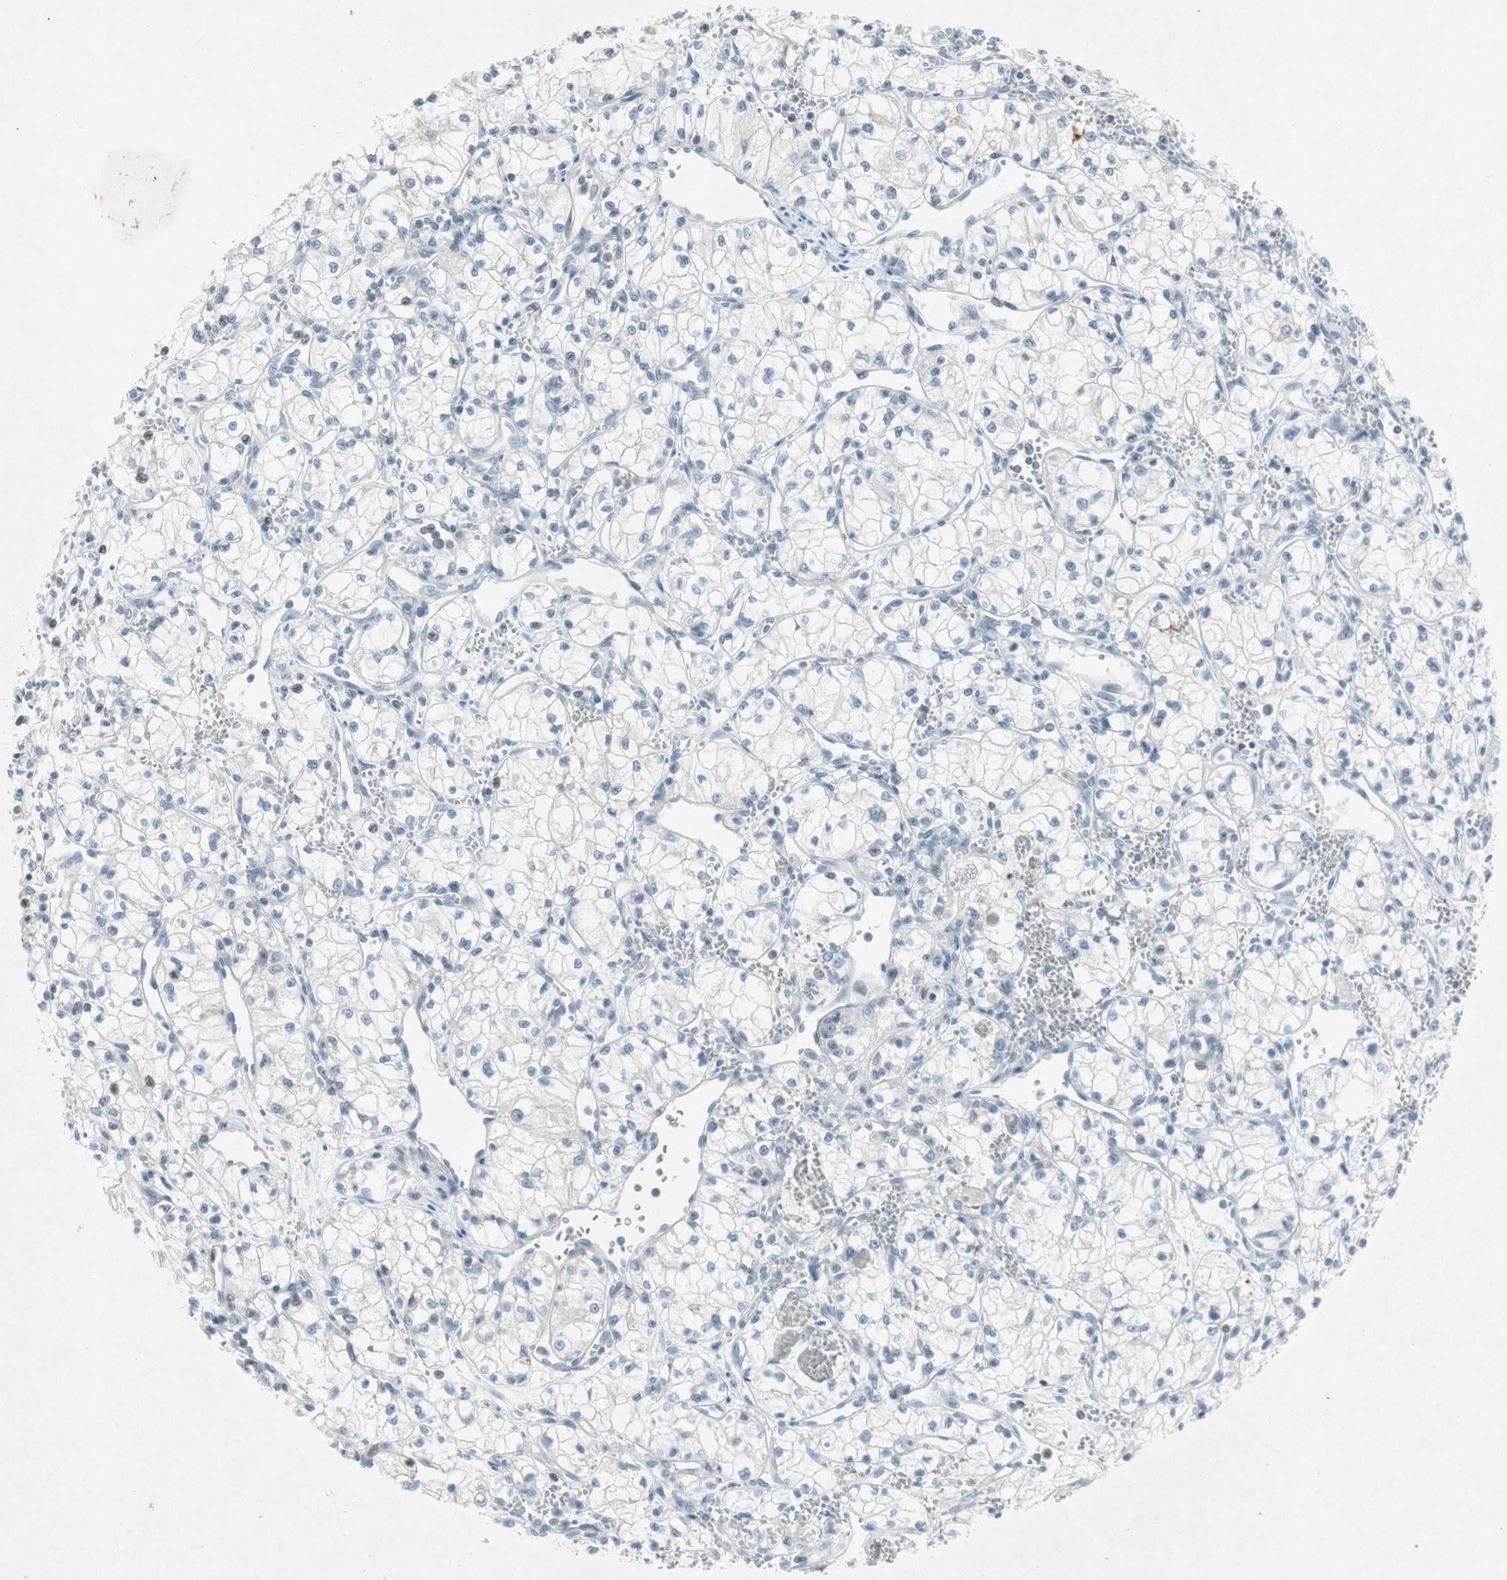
{"staining": {"intensity": "strong", "quantity": "<25%", "location": "cytoplasmic/membranous"}, "tissue": "renal cancer", "cell_type": "Tumor cells", "image_type": "cancer", "snomed": [{"axis": "morphology", "description": "Normal tissue, NOS"}, {"axis": "morphology", "description": "Adenocarcinoma, NOS"}, {"axis": "topography", "description": "Kidney"}], "caption": "High-magnification brightfield microscopy of renal cancer stained with DAB (3,3'-diaminobenzidine) (brown) and counterstained with hematoxylin (blue). tumor cells exhibit strong cytoplasmic/membranous positivity is seen in approximately<25% of cells. Immunohistochemistry (ihc) stains the protein in brown and the nuclei are stained blue.", "gene": "ARG2", "patient": {"sex": "male", "age": 59}}